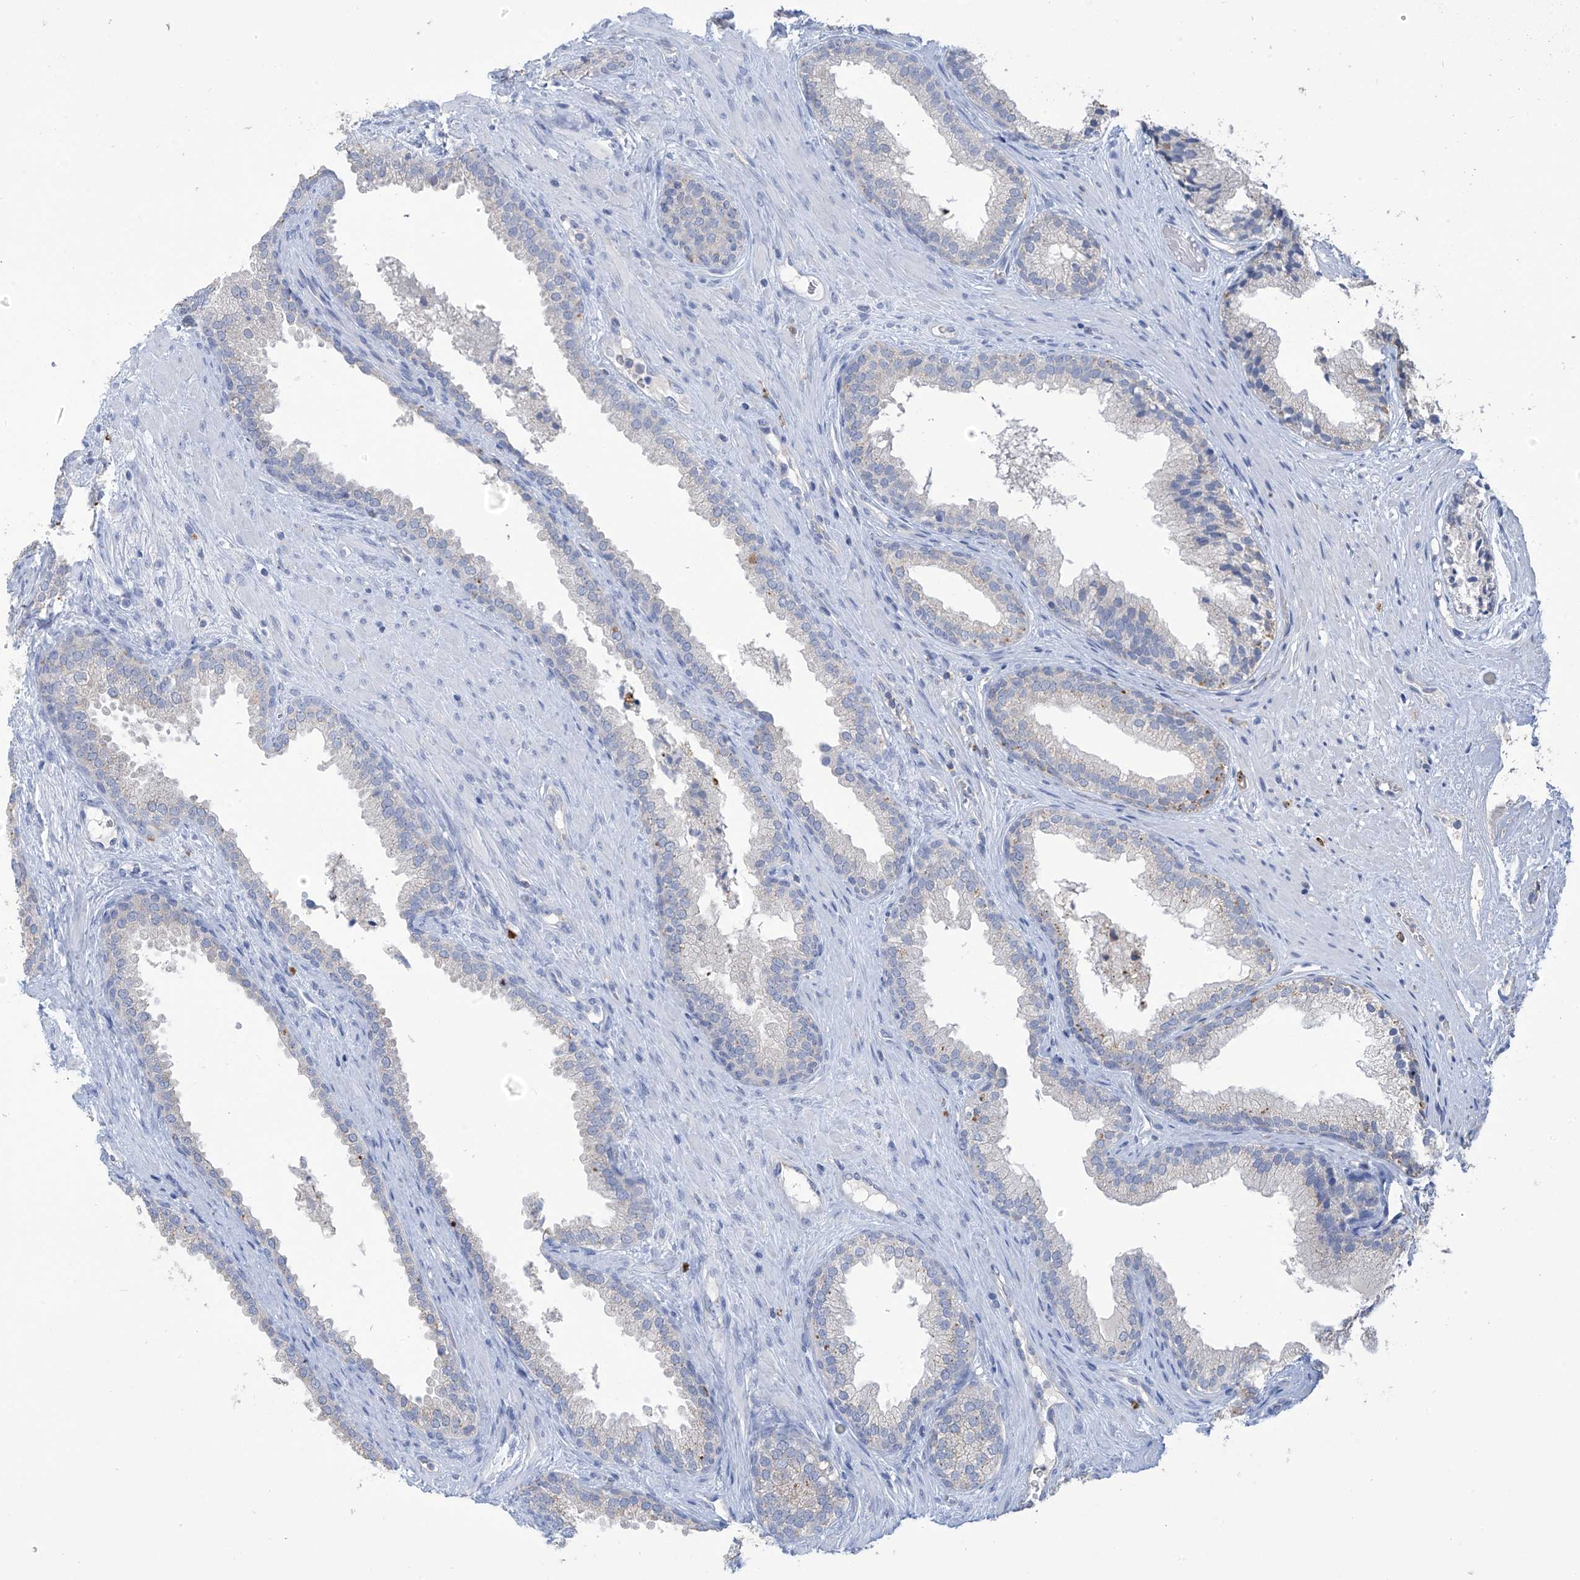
{"staining": {"intensity": "negative", "quantity": "none", "location": "none"}, "tissue": "prostate", "cell_type": "Glandular cells", "image_type": "normal", "snomed": [{"axis": "morphology", "description": "Normal tissue, NOS"}, {"axis": "topography", "description": "Prostate"}], "caption": "Immunohistochemical staining of unremarkable human prostate exhibits no significant staining in glandular cells. Brightfield microscopy of immunohistochemistry stained with DAB (3,3'-diaminobenzidine) (brown) and hematoxylin (blue), captured at high magnification.", "gene": "OGT", "patient": {"sex": "male", "age": 76}}